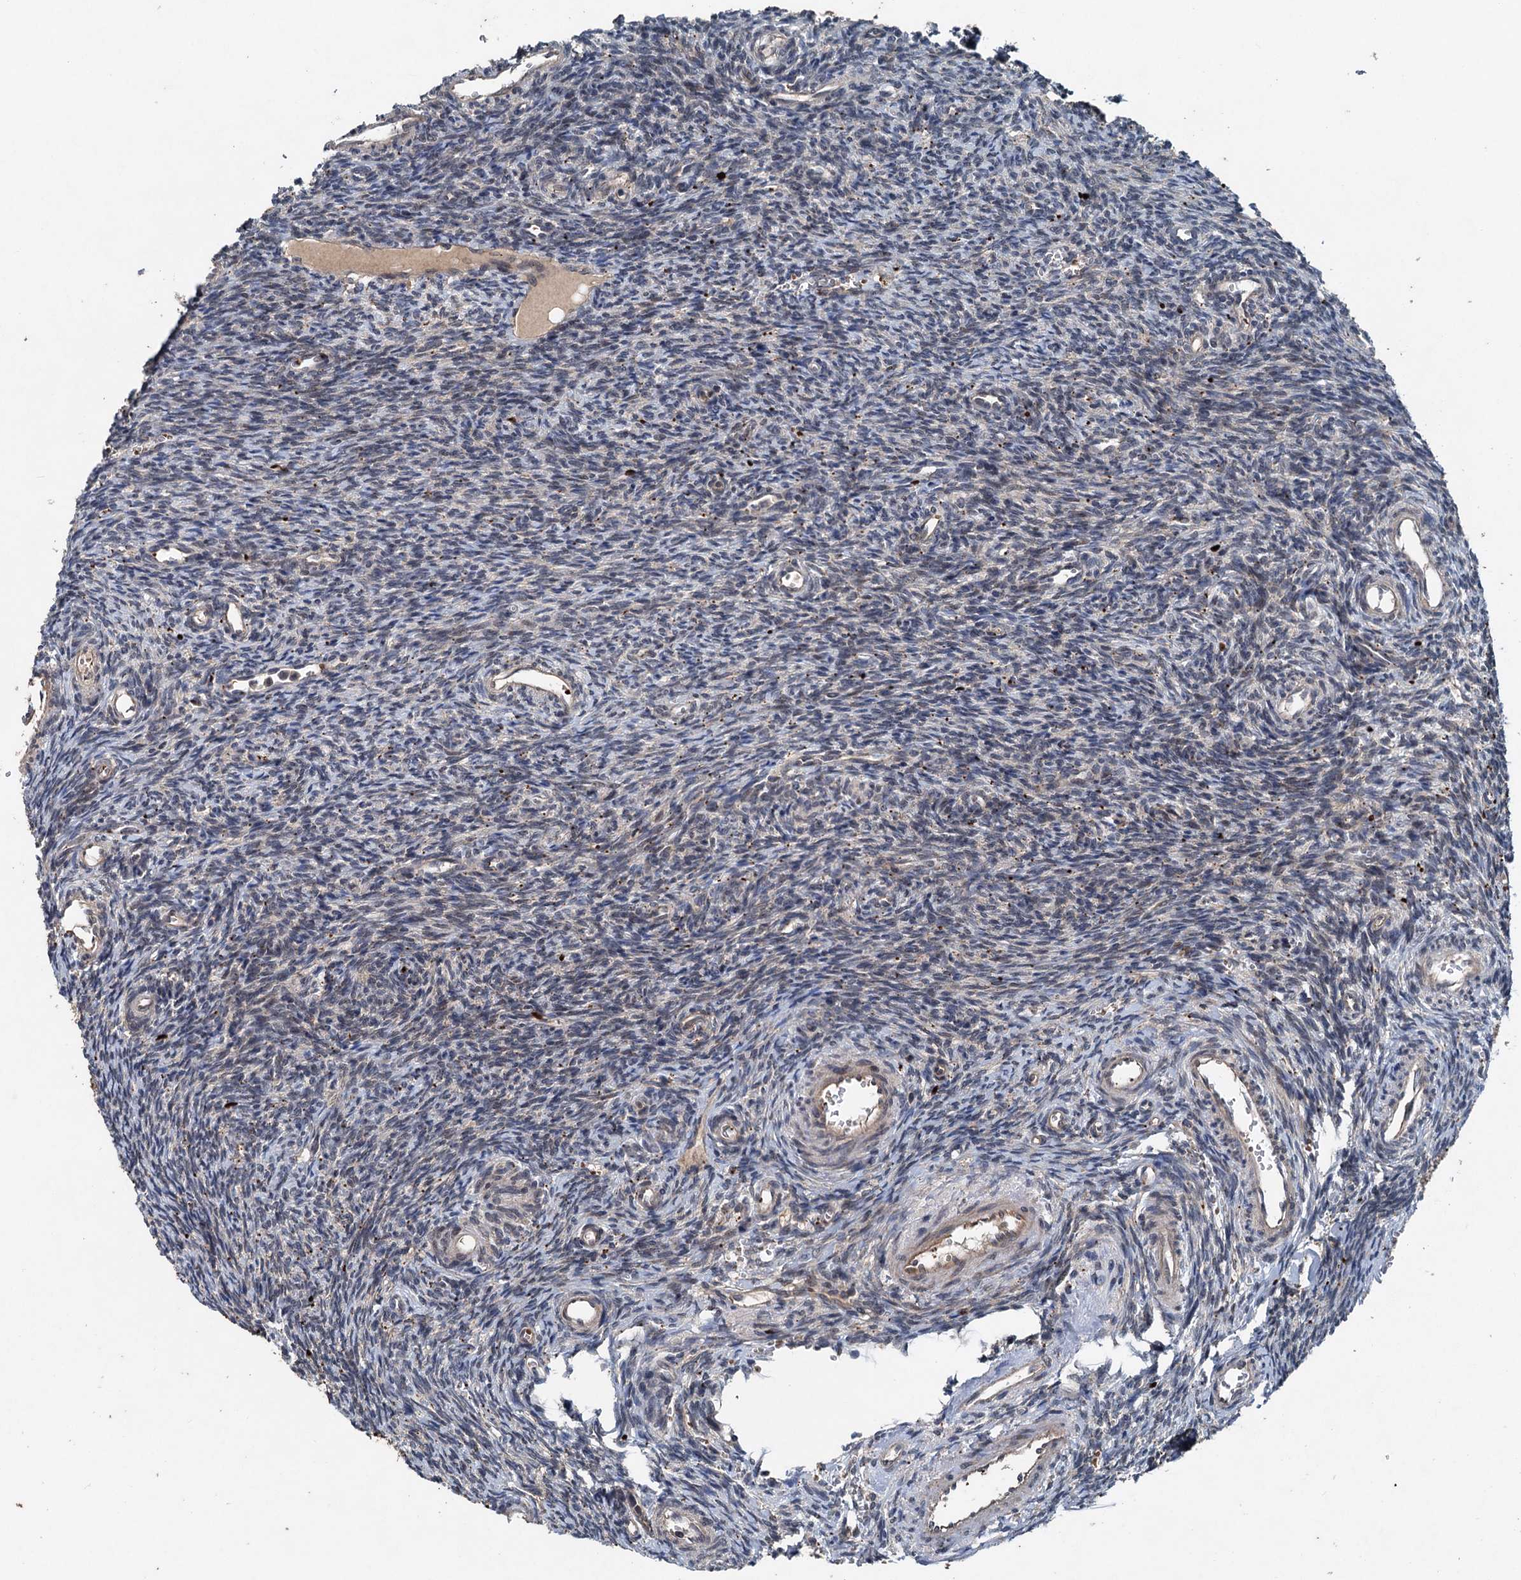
{"staining": {"intensity": "negative", "quantity": "none", "location": "none"}, "tissue": "ovary", "cell_type": "Ovarian stroma cells", "image_type": "normal", "snomed": [{"axis": "morphology", "description": "Normal tissue, NOS"}, {"axis": "topography", "description": "Ovary"}], "caption": "This photomicrograph is of unremarkable ovary stained with IHC to label a protein in brown with the nuclei are counter-stained blue. There is no staining in ovarian stroma cells.", "gene": "N4BP2L2", "patient": {"sex": "female", "age": 39}}